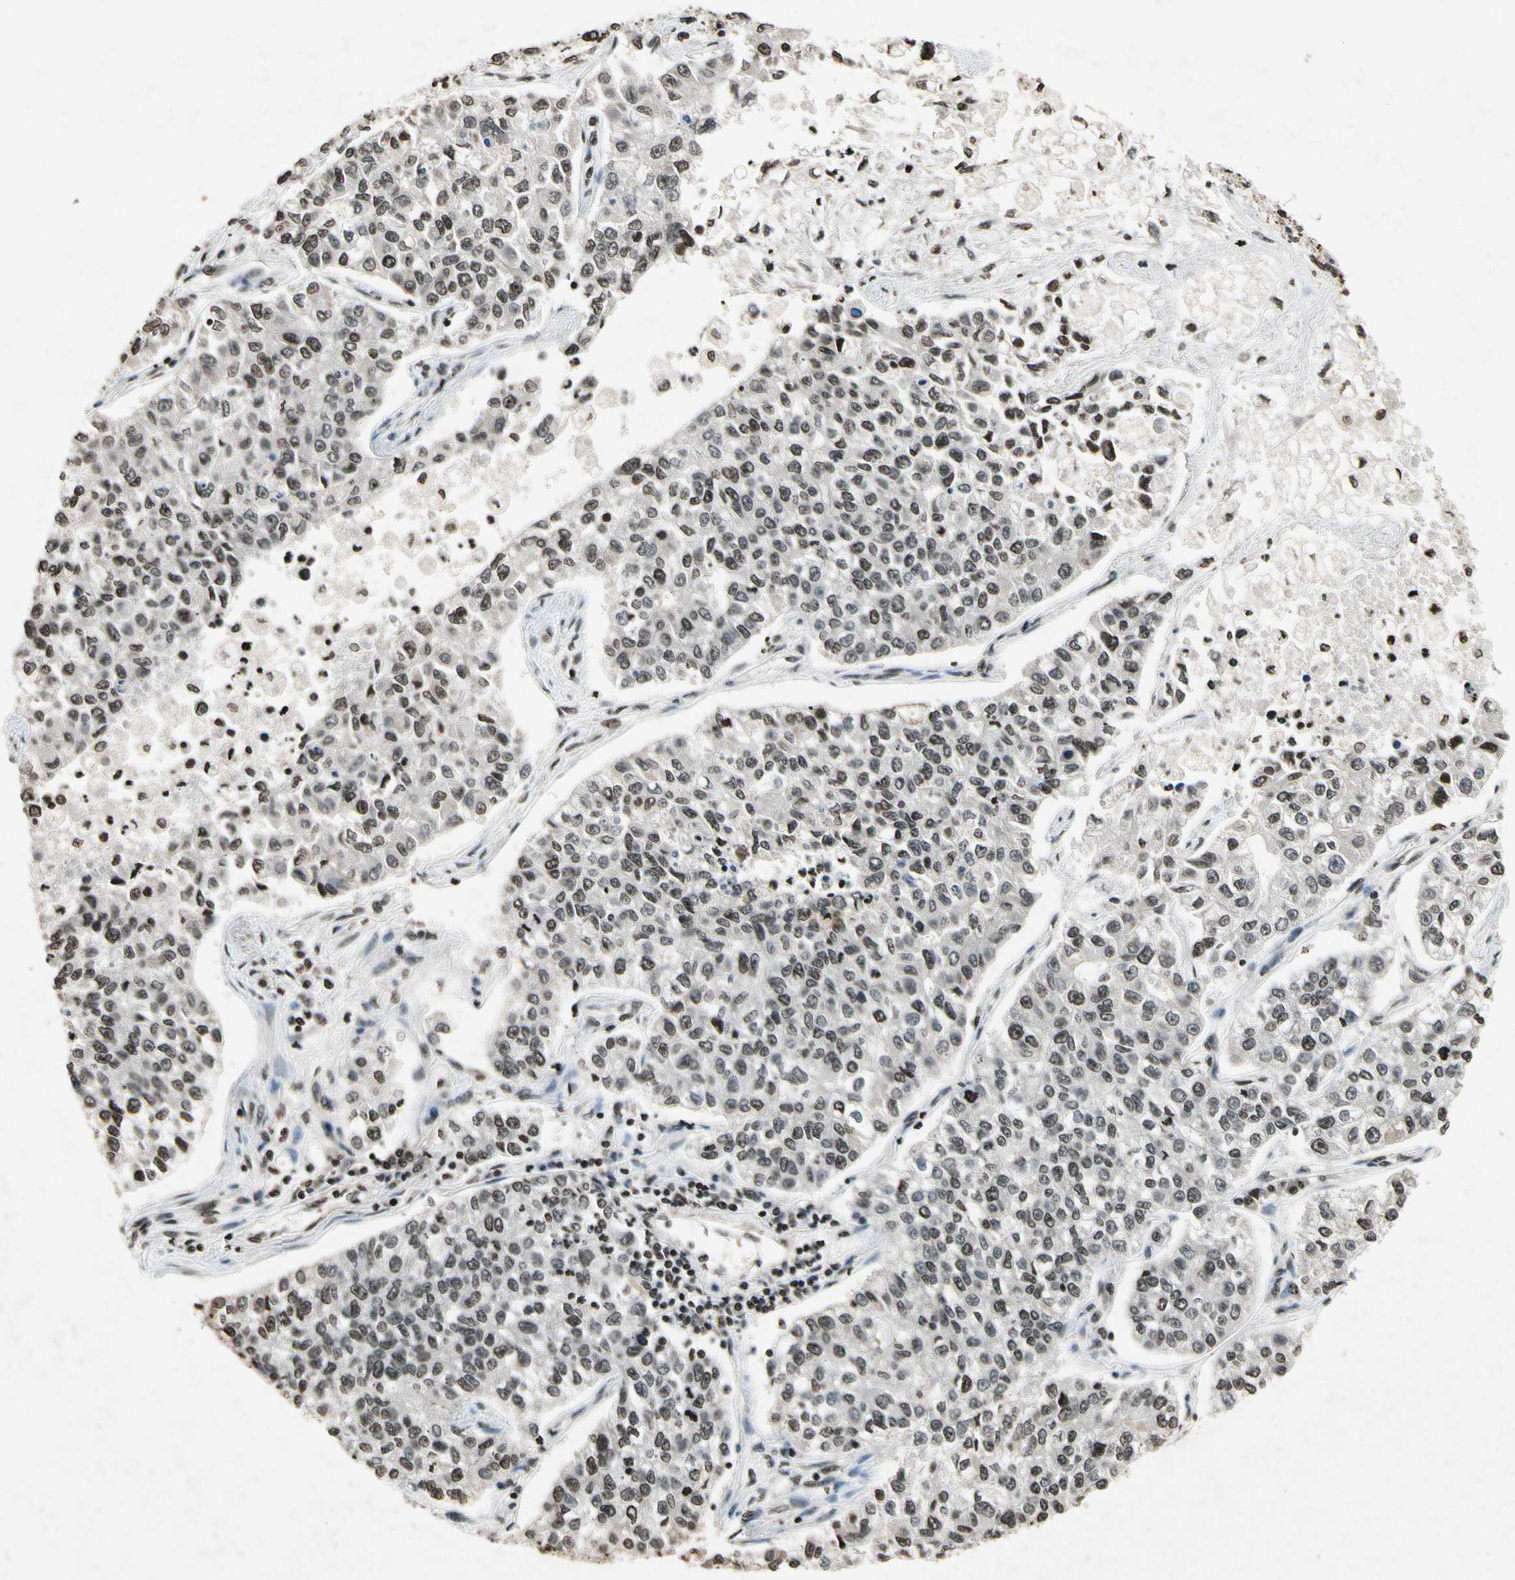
{"staining": {"intensity": "weak", "quantity": "<25%", "location": "nuclear"}, "tissue": "lung cancer", "cell_type": "Tumor cells", "image_type": "cancer", "snomed": [{"axis": "morphology", "description": "Adenocarcinoma, NOS"}, {"axis": "topography", "description": "Lung"}], "caption": "Immunohistochemistry (IHC) photomicrograph of lung adenocarcinoma stained for a protein (brown), which displays no positivity in tumor cells. (IHC, brightfield microscopy, high magnification).", "gene": "HOXB3", "patient": {"sex": "male", "age": 49}}